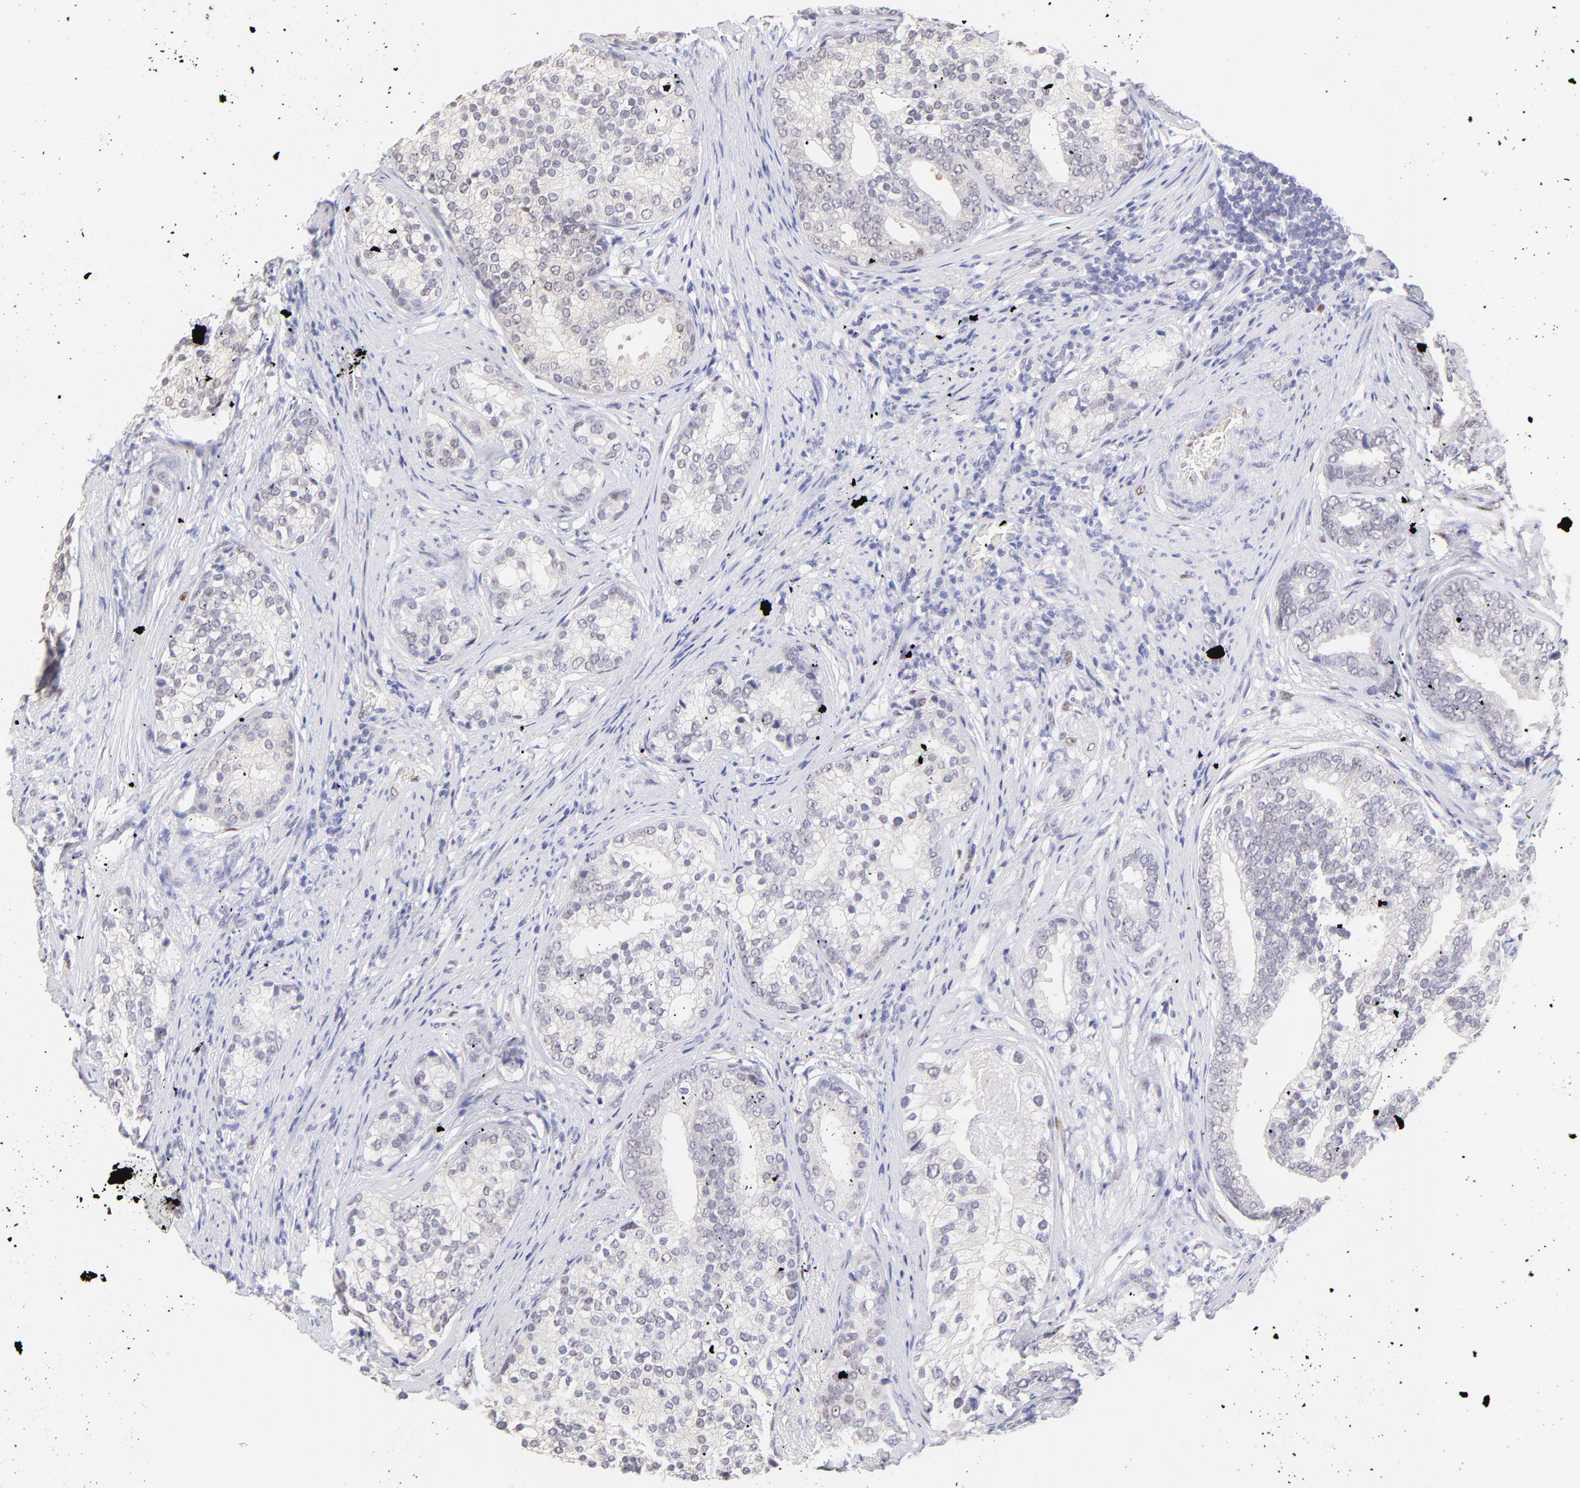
{"staining": {"intensity": "negative", "quantity": "none", "location": "none"}, "tissue": "prostate cancer", "cell_type": "Tumor cells", "image_type": "cancer", "snomed": [{"axis": "morphology", "description": "Adenocarcinoma, Low grade"}, {"axis": "topography", "description": "Prostate"}], "caption": "IHC image of human prostate low-grade adenocarcinoma stained for a protein (brown), which shows no positivity in tumor cells.", "gene": "KLF4", "patient": {"sex": "male", "age": 71}}